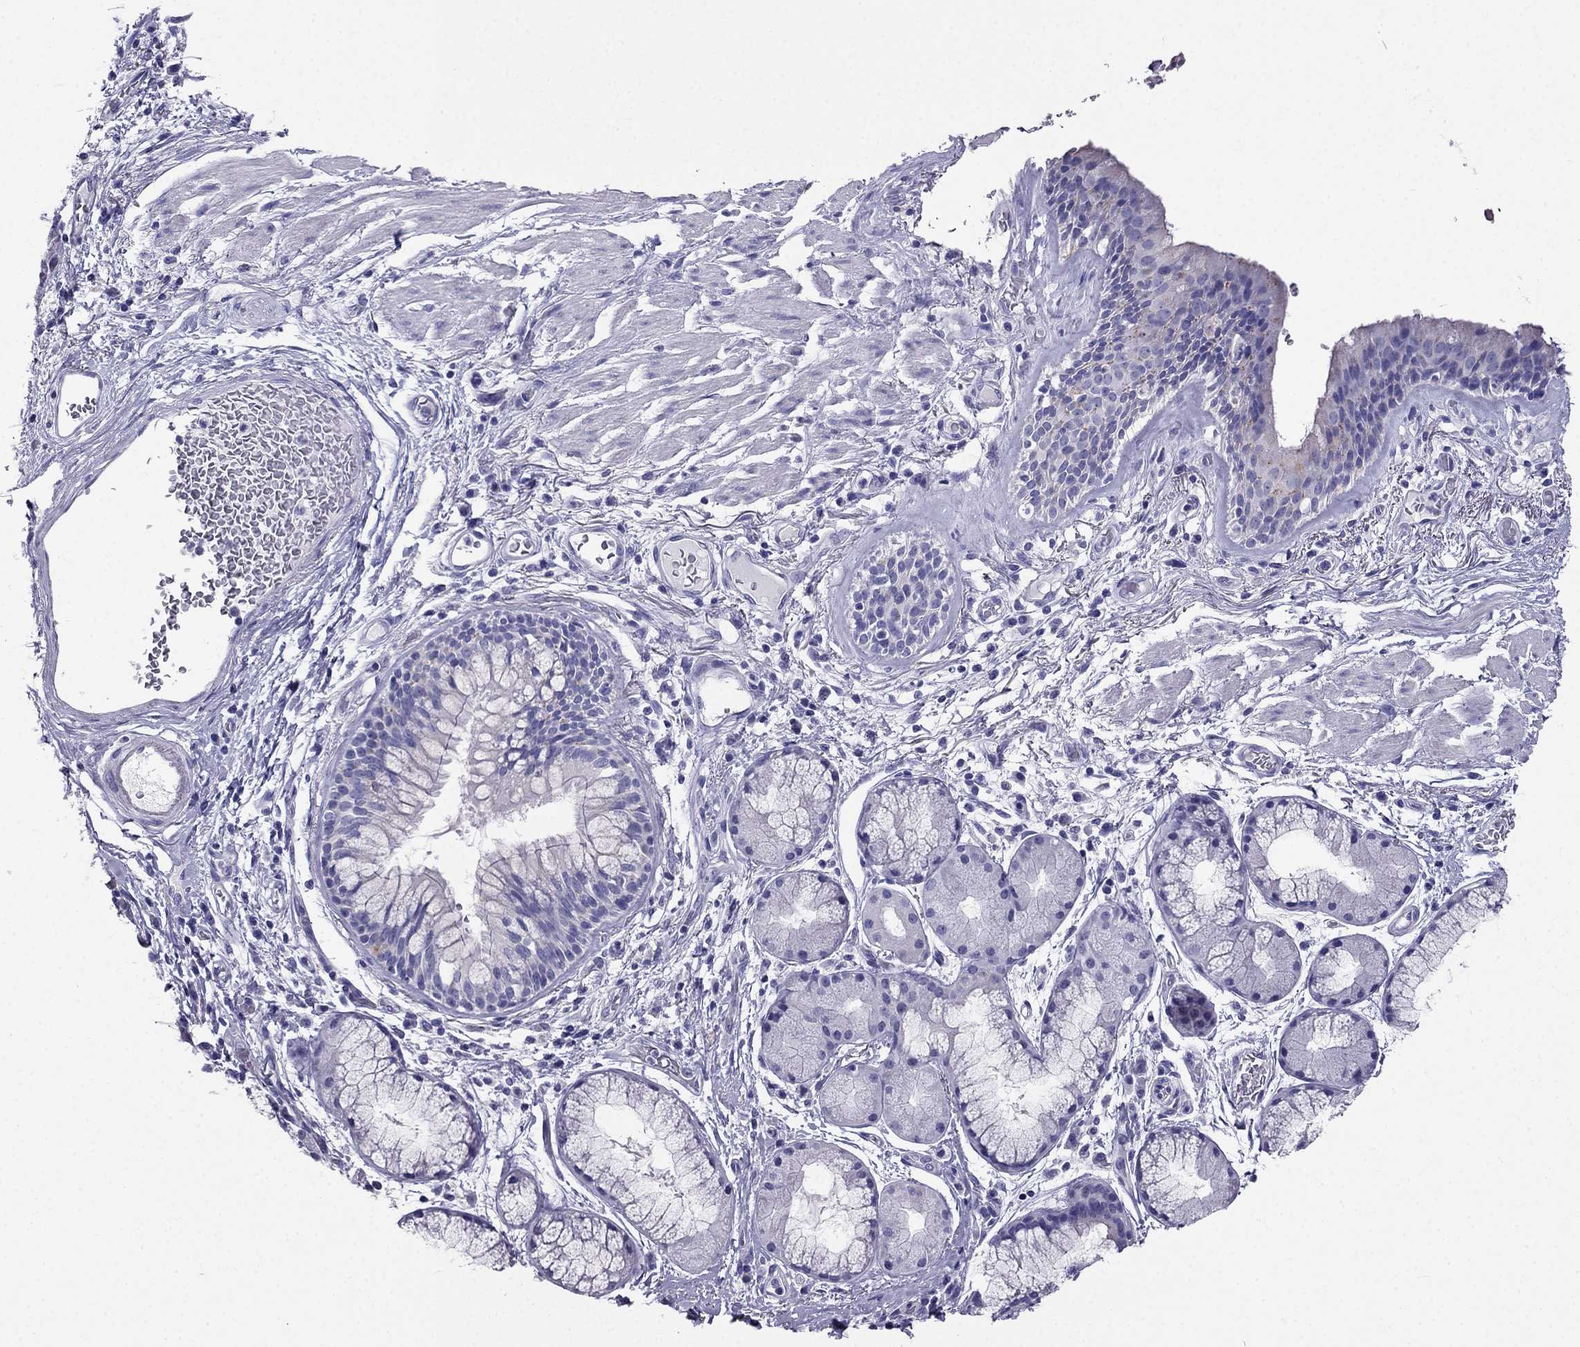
{"staining": {"intensity": "negative", "quantity": "none", "location": "none"}, "tissue": "bronchus", "cell_type": "Respiratory epithelial cells", "image_type": "normal", "snomed": [{"axis": "morphology", "description": "Normal tissue, NOS"}, {"axis": "topography", "description": "Bronchus"}, {"axis": "topography", "description": "Lung"}], "caption": "Bronchus was stained to show a protein in brown. There is no significant staining in respiratory epithelial cells. (DAB (3,3'-diaminobenzidine) immunohistochemistry (IHC) with hematoxylin counter stain).", "gene": "PTH", "patient": {"sex": "female", "age": 57}}